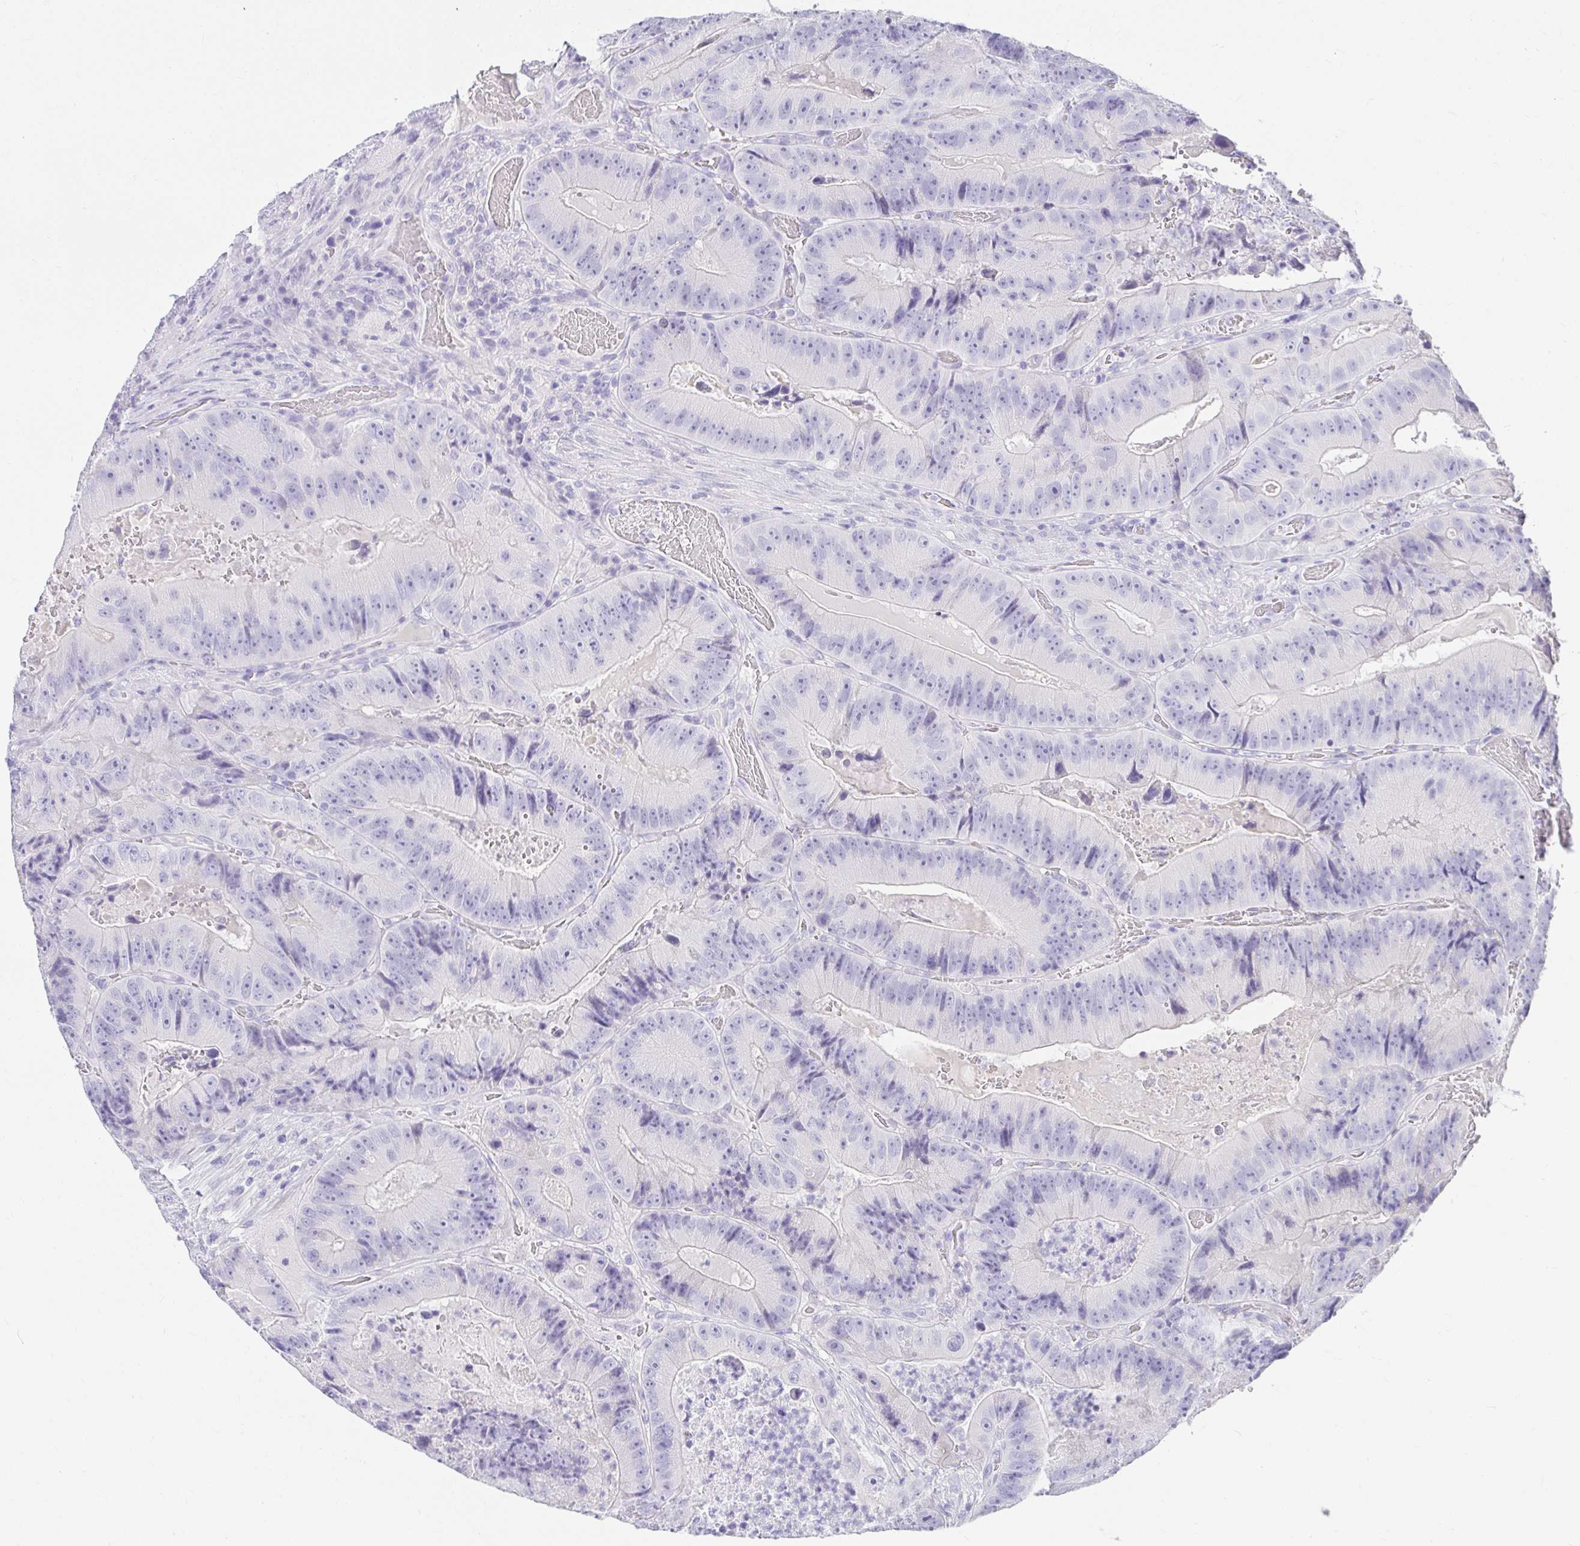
{"staining": {"intensity": "negative", "quantity": "none", "location": "none"}, "tissue": "colorectal cancer", "cell_type": "Tumor cells", "image_type": "cancer", "snomed": [{"axis": "morphology", "description": "Adenocarcinoma, NOS"}, {"axis": "topography", "description": "Colon"}], "caption": "Adenocarcinoma (colorectal) was stained to show a protein in brown. There is no significant expression in tumor cells.", "gene": "CHAT", "patient": {"sex": "female", "age": 86}}